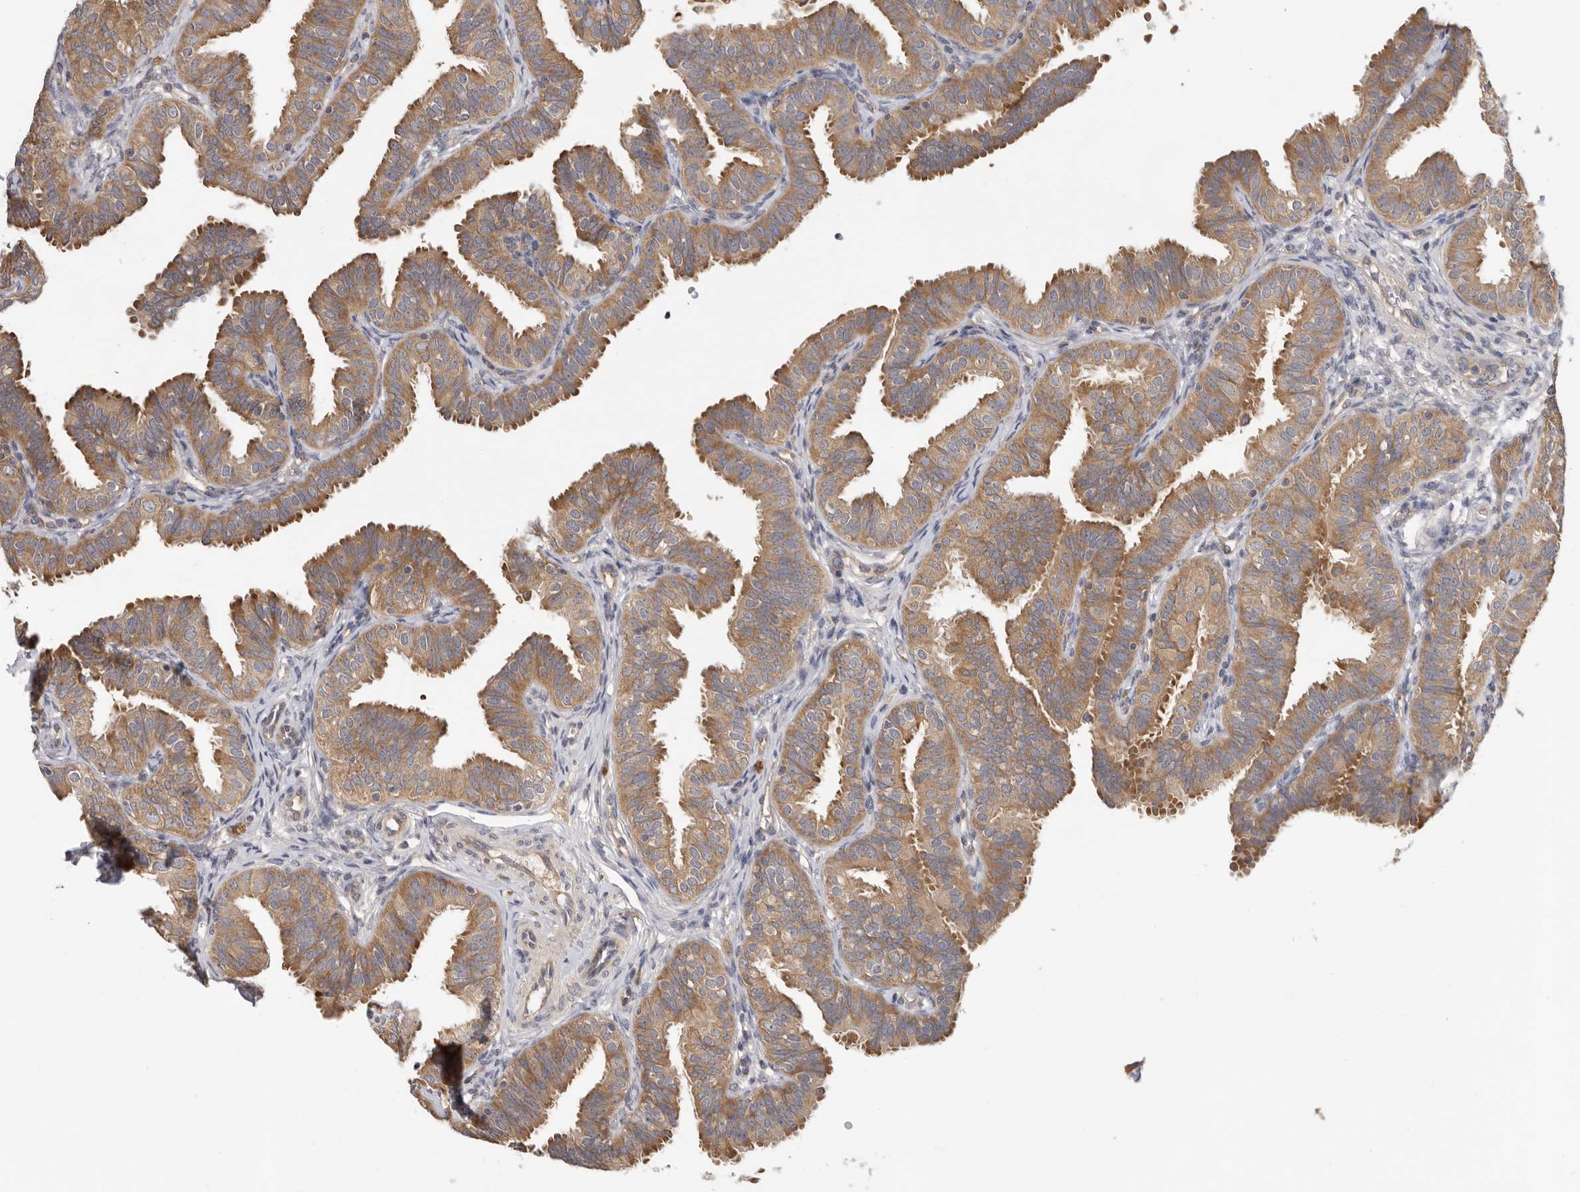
{"staining": {"intensity": "moderate", "quantity": ">75%", "location": "cytoplasmic/membranous"}, "tissue": "fallopian tube", "cell_type": "Glandular cells", "image_type": "normal", "snomed": [{"axis": "morphology", "description": "Normal tissue, NOS"}, {"axis": "topography", "description": "Fallopian tube"}], "caption": "This histopathology image exhibits immunohistochemistry (IHC) staining of benign fallopian tube, with medium moderate cytoplasmic/membranous staining in about >75% of glandular cells.", "gene": "PPP1R42", "patient": {"sex": "female", "age": 35}}